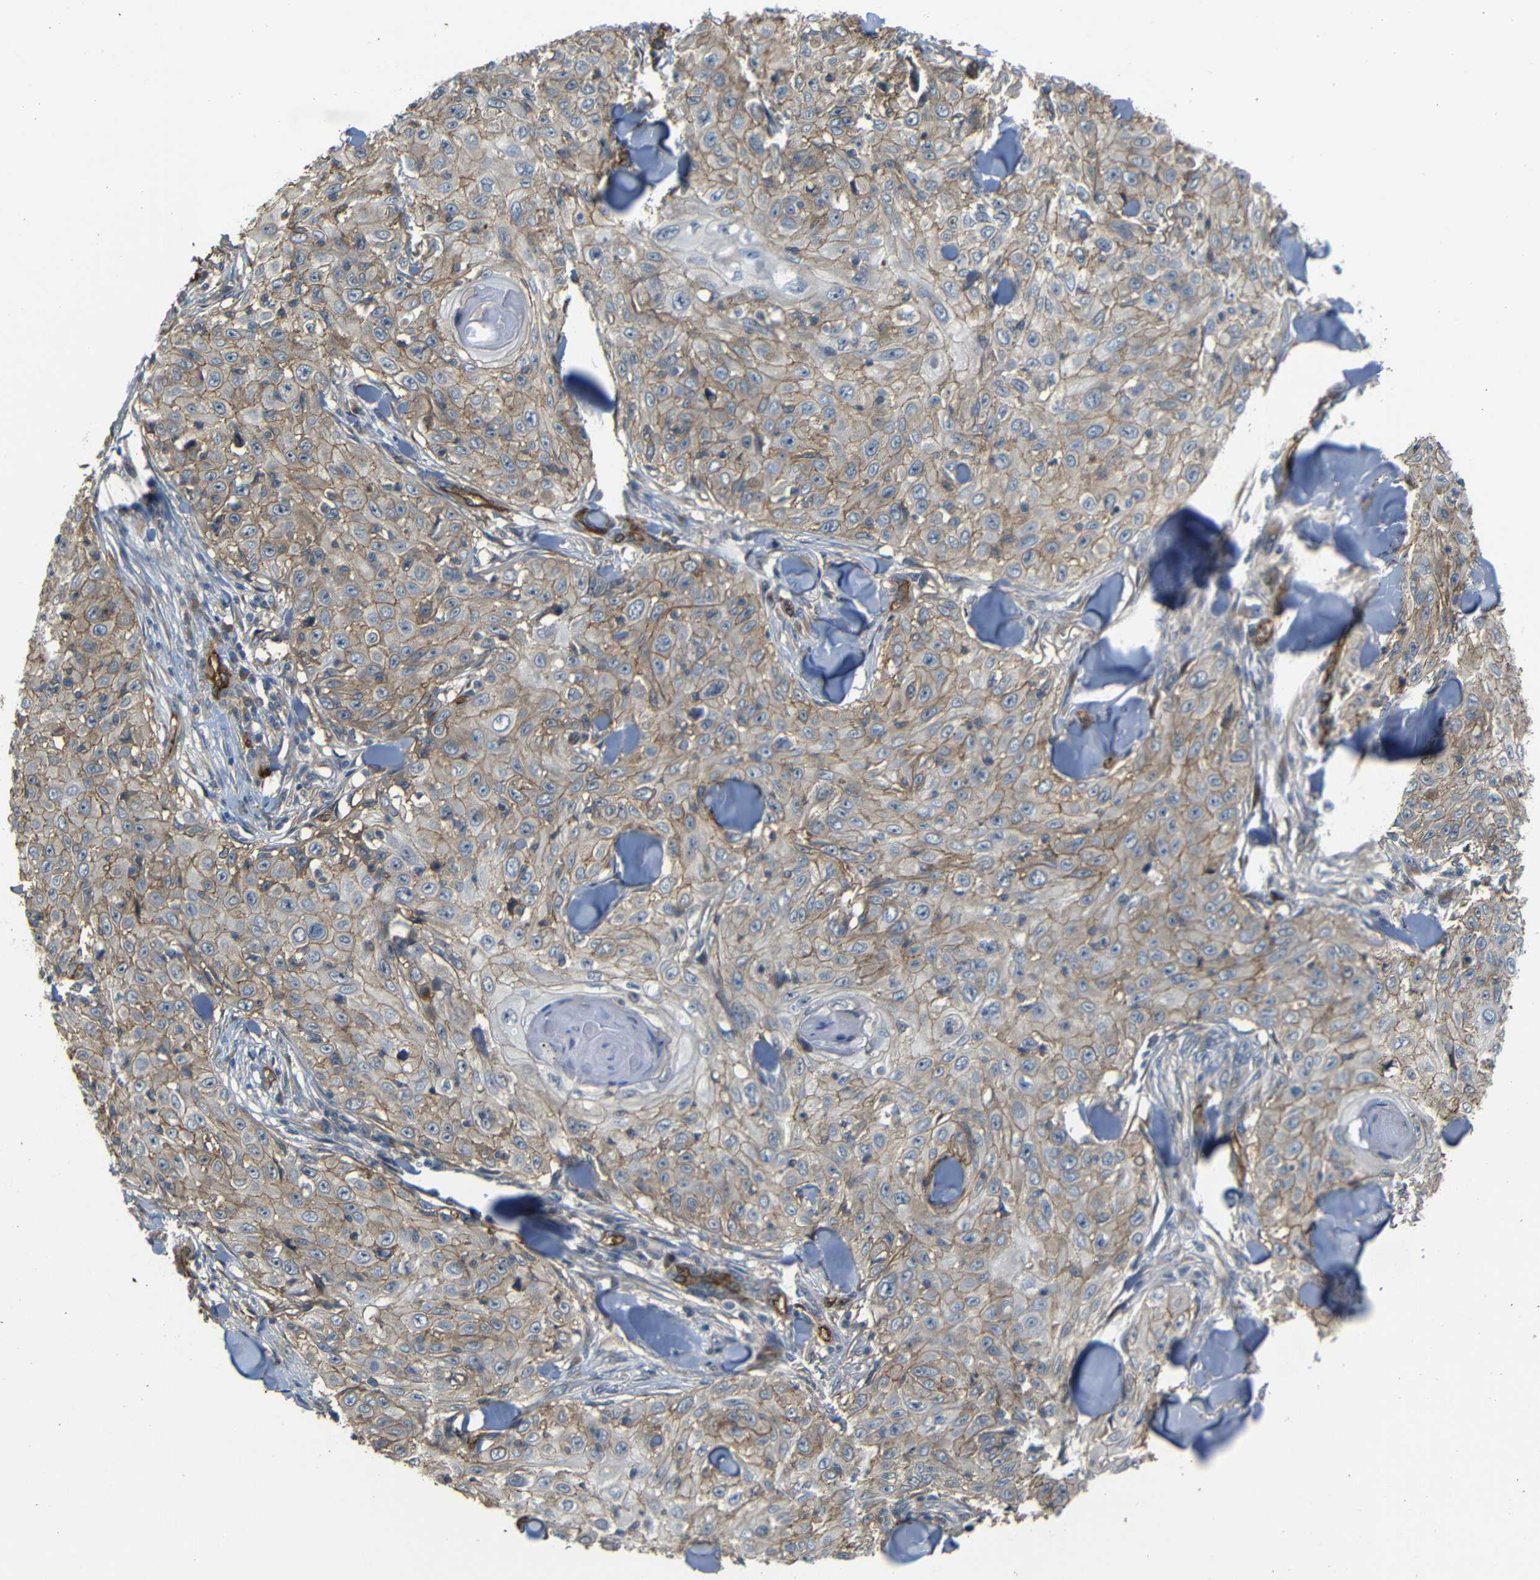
{"staining": {"intensity": "moderate", "quantity": "25%-75%", "location": "cytoplasmic/membranous"}, "tissue": "skin cancer", "cell_type": "Tumor cells", "image_type": "cancer", "snomed": [{"axis": "morphology", "description": "Squamous cell carcinoma, NOS"}, {"axis": "topography", "description": "Skin"}], "caption": "Moderate cytoplasmic/membranous protein expression is seen in about 25%-75% of tumor cells in squamous cell carcinoma (skin).", "gene": "RELL1", "patient": {"sex": "male", "age": 86}}